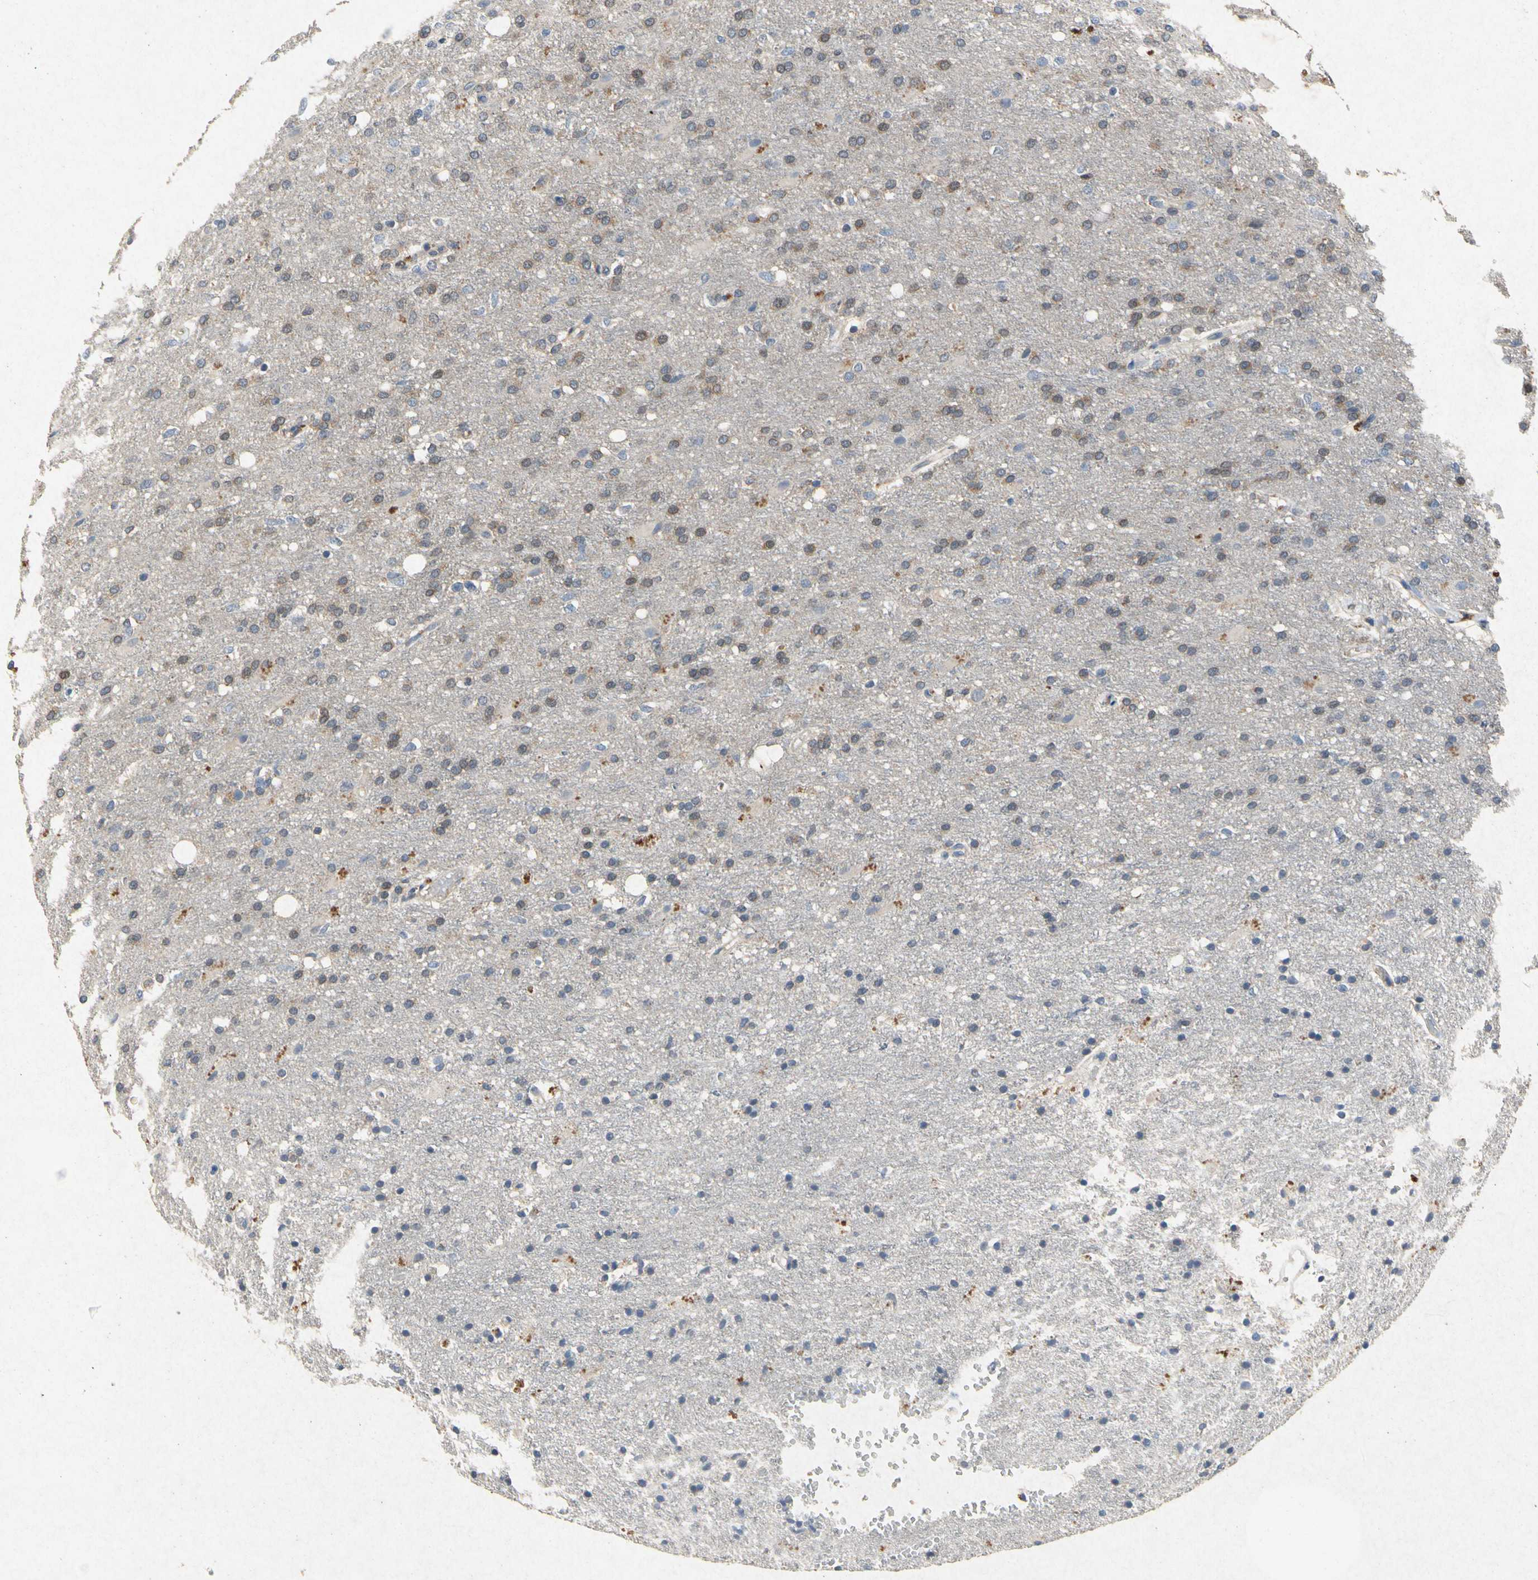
{"staining": {"intensity": "weak", "quantity": "<25%", "location": "cytoplasmic/membranous"}, "tissue": "glioma", "cell_type": "Tumor cells", "image_type": "cancer", "snomed": [{"axis": "morphology", "description": "Normal tissue, NOS"}, {"axis": "morphology", "description": "Glioma, malignant, High grade"}, {"axis": "topography", "description": "Cerebral cortex"}], "caption": "A high-resolution micrograph shows immunohistochemistry (IHC) staining of malignant glioma (high-grade), which shows no significant expression in tumor cells. (DAB immunohistochemistry (IHC), high magnification).", "gene": "RPS6KA1", "patient": {"sex": "male", "age": 77}}